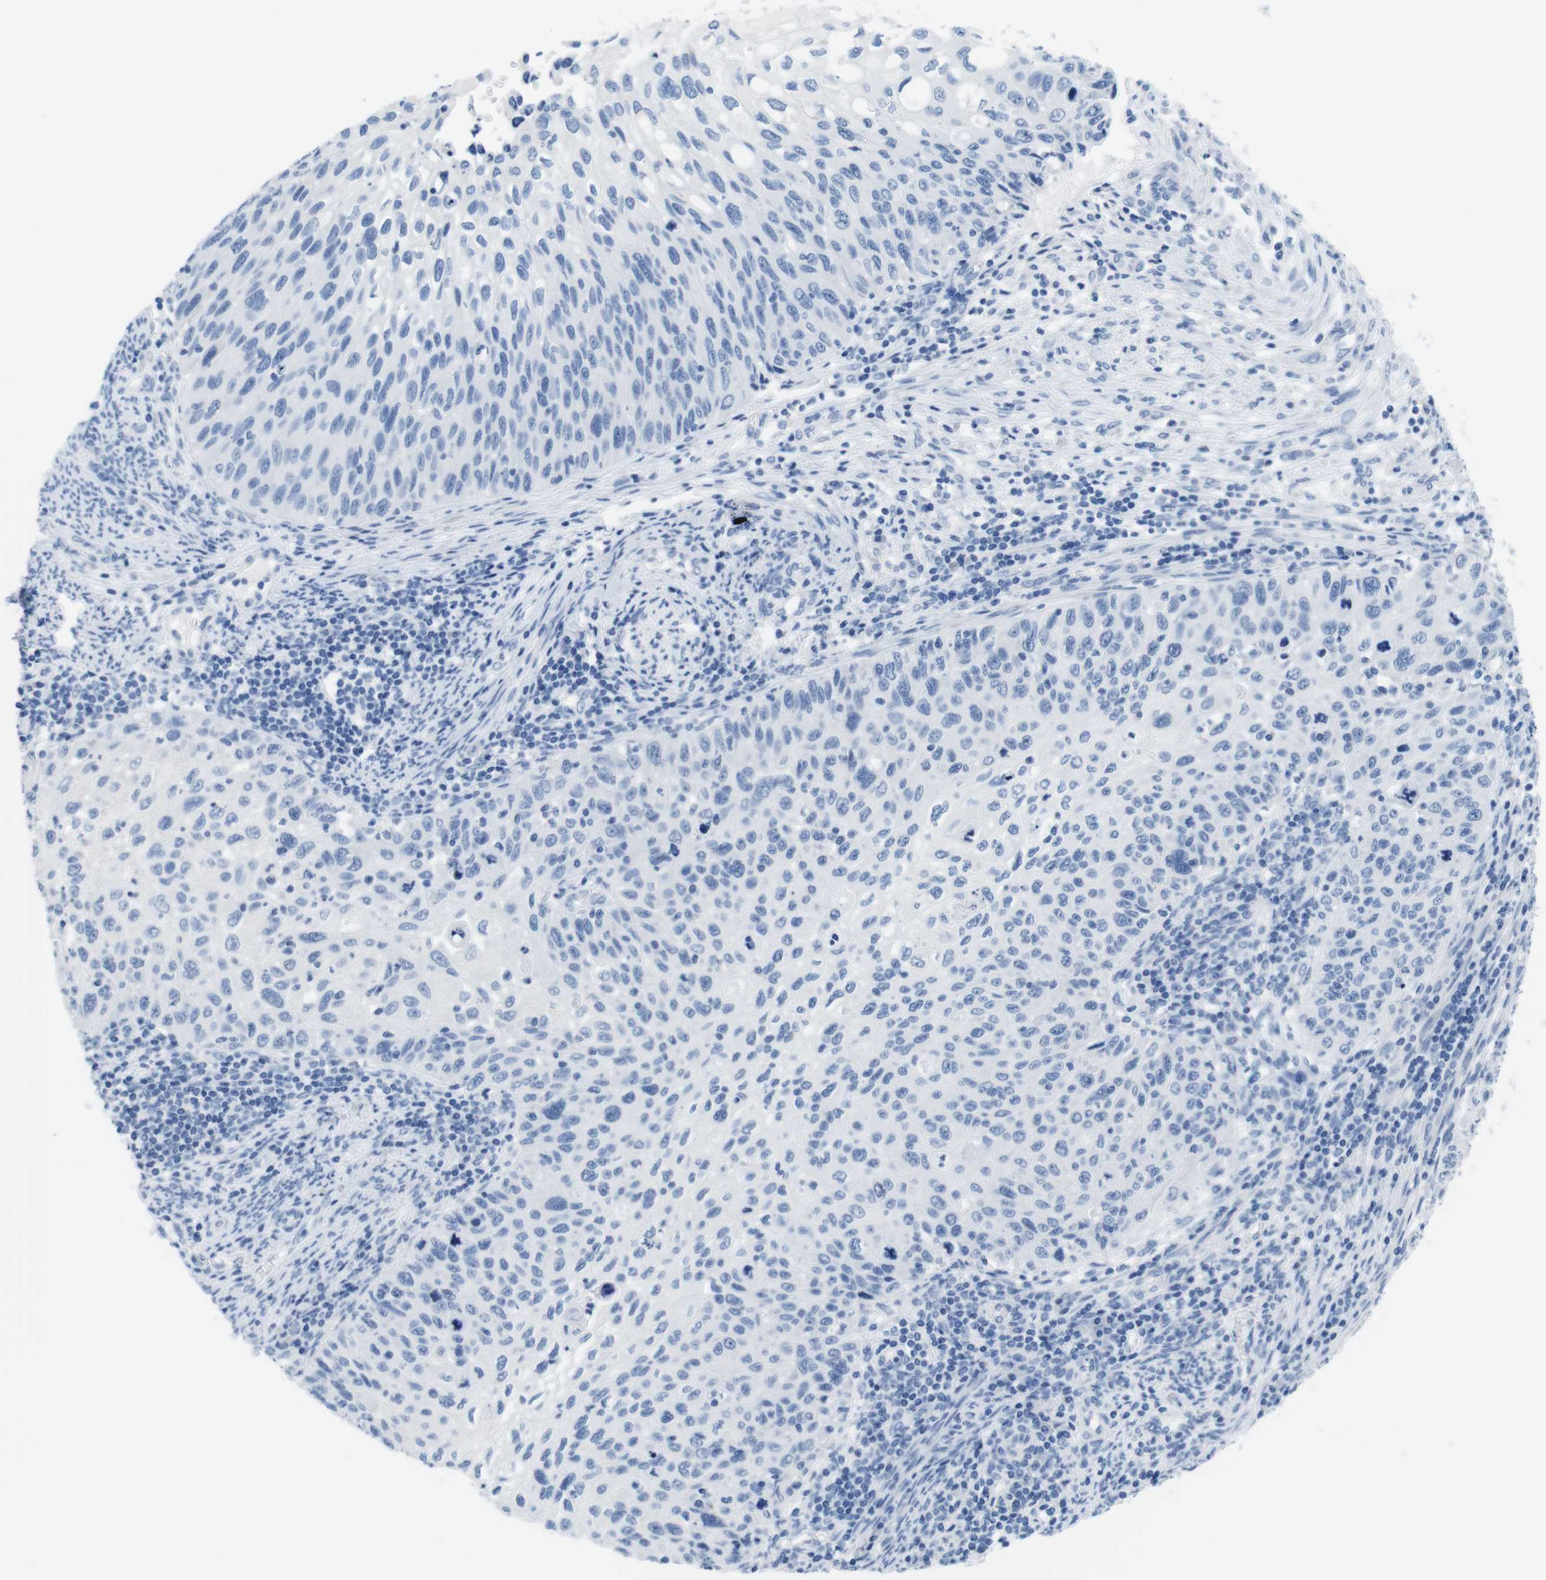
{"staining": {"intensity": "negative", "quantity": "none", "location": "none"}, "tissue": "cervical cancer", "cell_type": "Tumor cells", "image_type": "cancer", "snomed": [{"axis": "morphology", "description": "Squamous cell carcinoma, NOS"}, {"axis": "topography", "description": "Cervix"}], "caption": "The histopathology image shows no staining of tumor cells in cervical cancer.", "gene": "MAP6", "patient": {"sex": "female", "age": 70}}